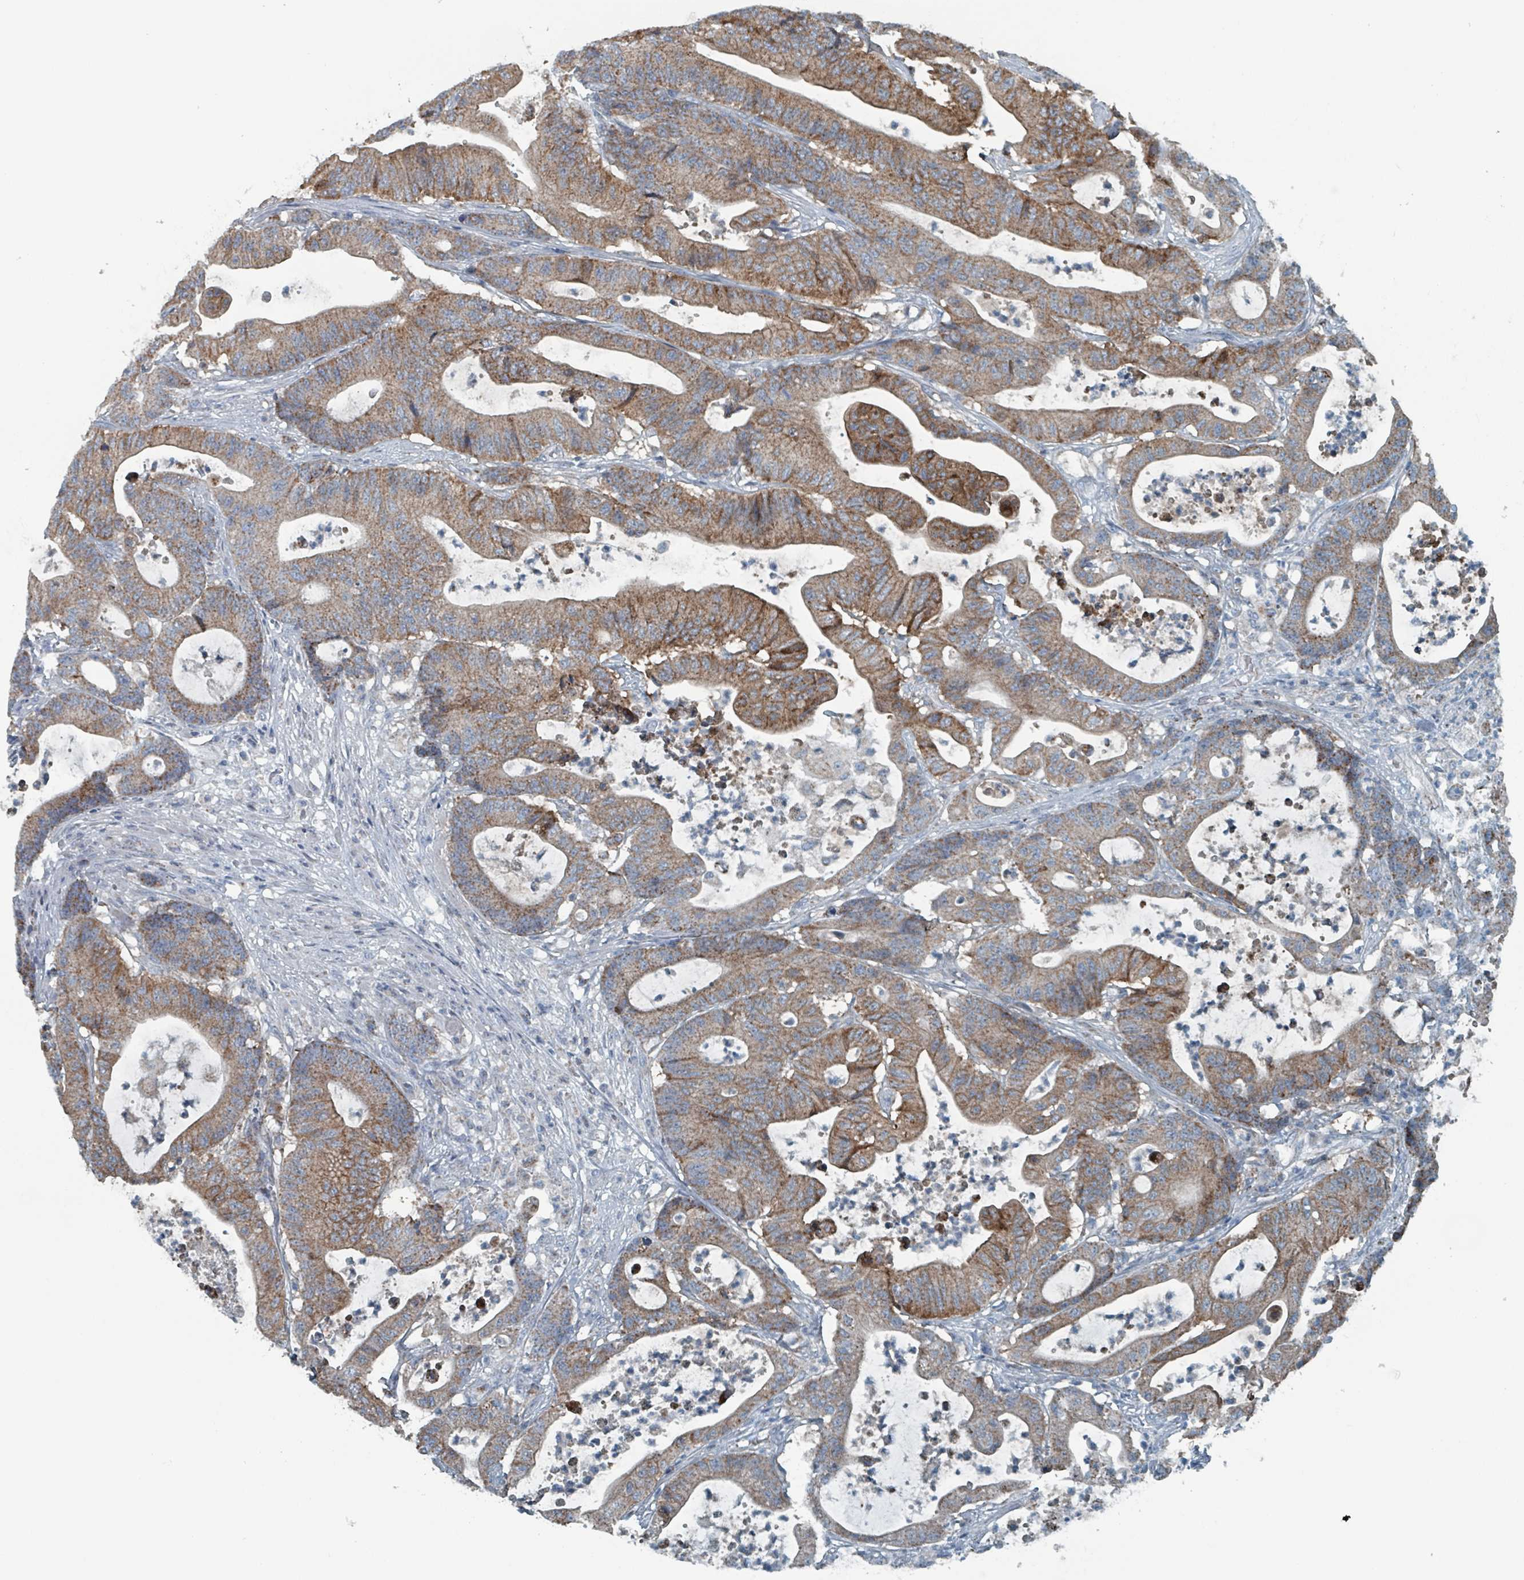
{"staining": {"intensity": "moderate", "quantity": ">75%", "location": "cytoplasmic/membranous"}, "tissue": "colorectal cancer", "cell_type": "Tumor cells", "image_type": "cancer", "snomed": [{"axis": "morphology", "description": "Adenocarcinoma, NOS"}, {"axis": "topography", "description": "Colon"}], "caption": "About >75% of tumor cells in human colorectal adenocarcinoma exhibit moderate cytoplasmic/membranous protein staining as visualized by brown immunohistochemical staining.", "gene": "ABHD18", "patient": {"sex": "female", "age": 84}}